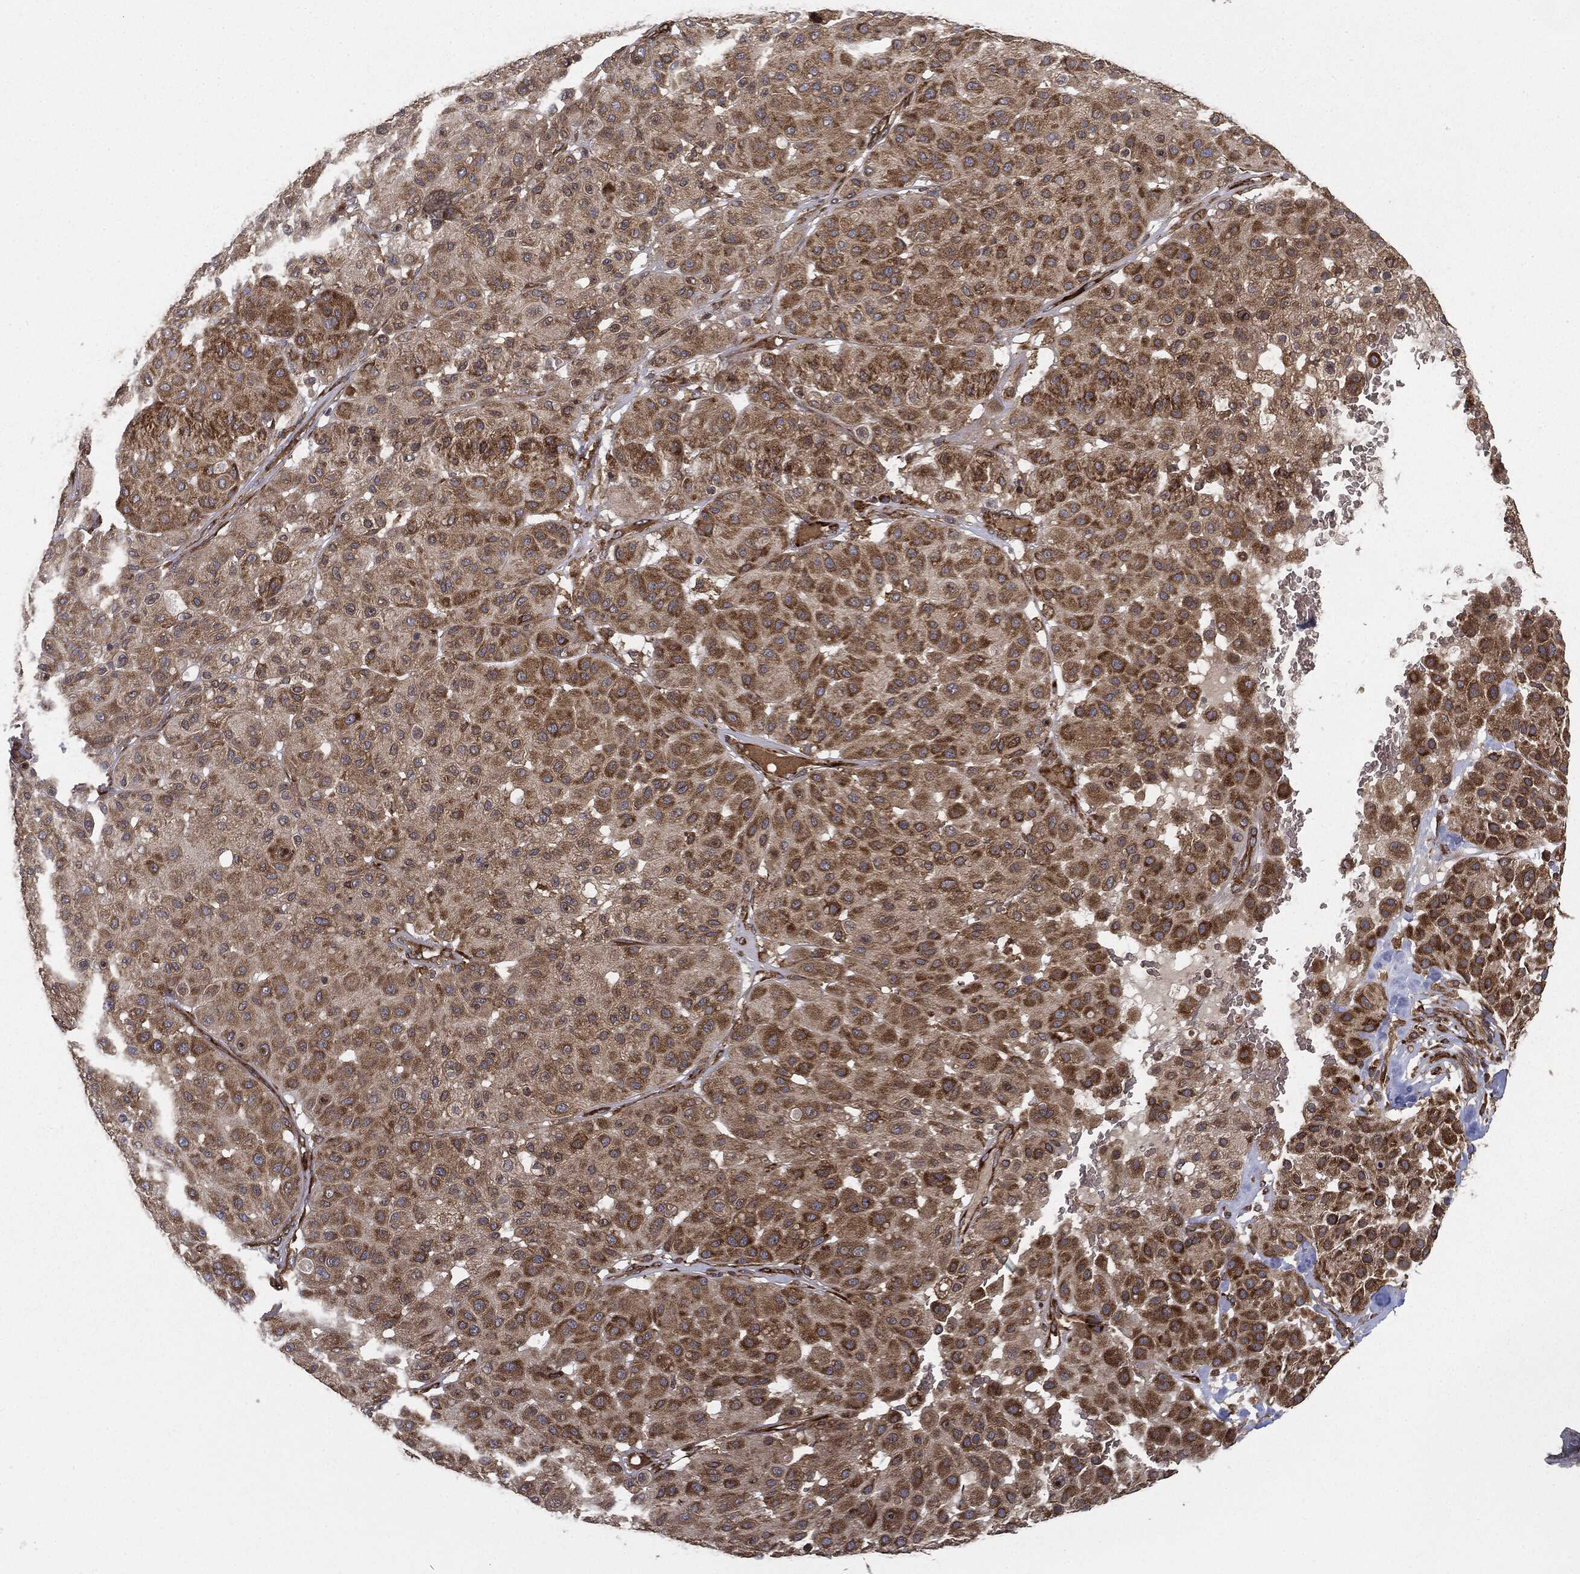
{"staining": {"intensity": "strong", "quantity": ">75%", "location": "cytoplasmic/membranous"}, "tissue": "melanoma", "cell_type": "Tumor cells", "image_type": "cancer", "snomed": [{"axis": "morphology", "description": "Malignant melanoma, Metastatic site"}, {"axis": "topography", "description": "Smooth muscle"}], "caption": "Melanoma stained with a brown dye displays strong cytoplasmic/membranous positive expression in about >75% of tumor cells.", "gene": "EIF2AK2", "patient": {"sex": "male", "age": 41}}